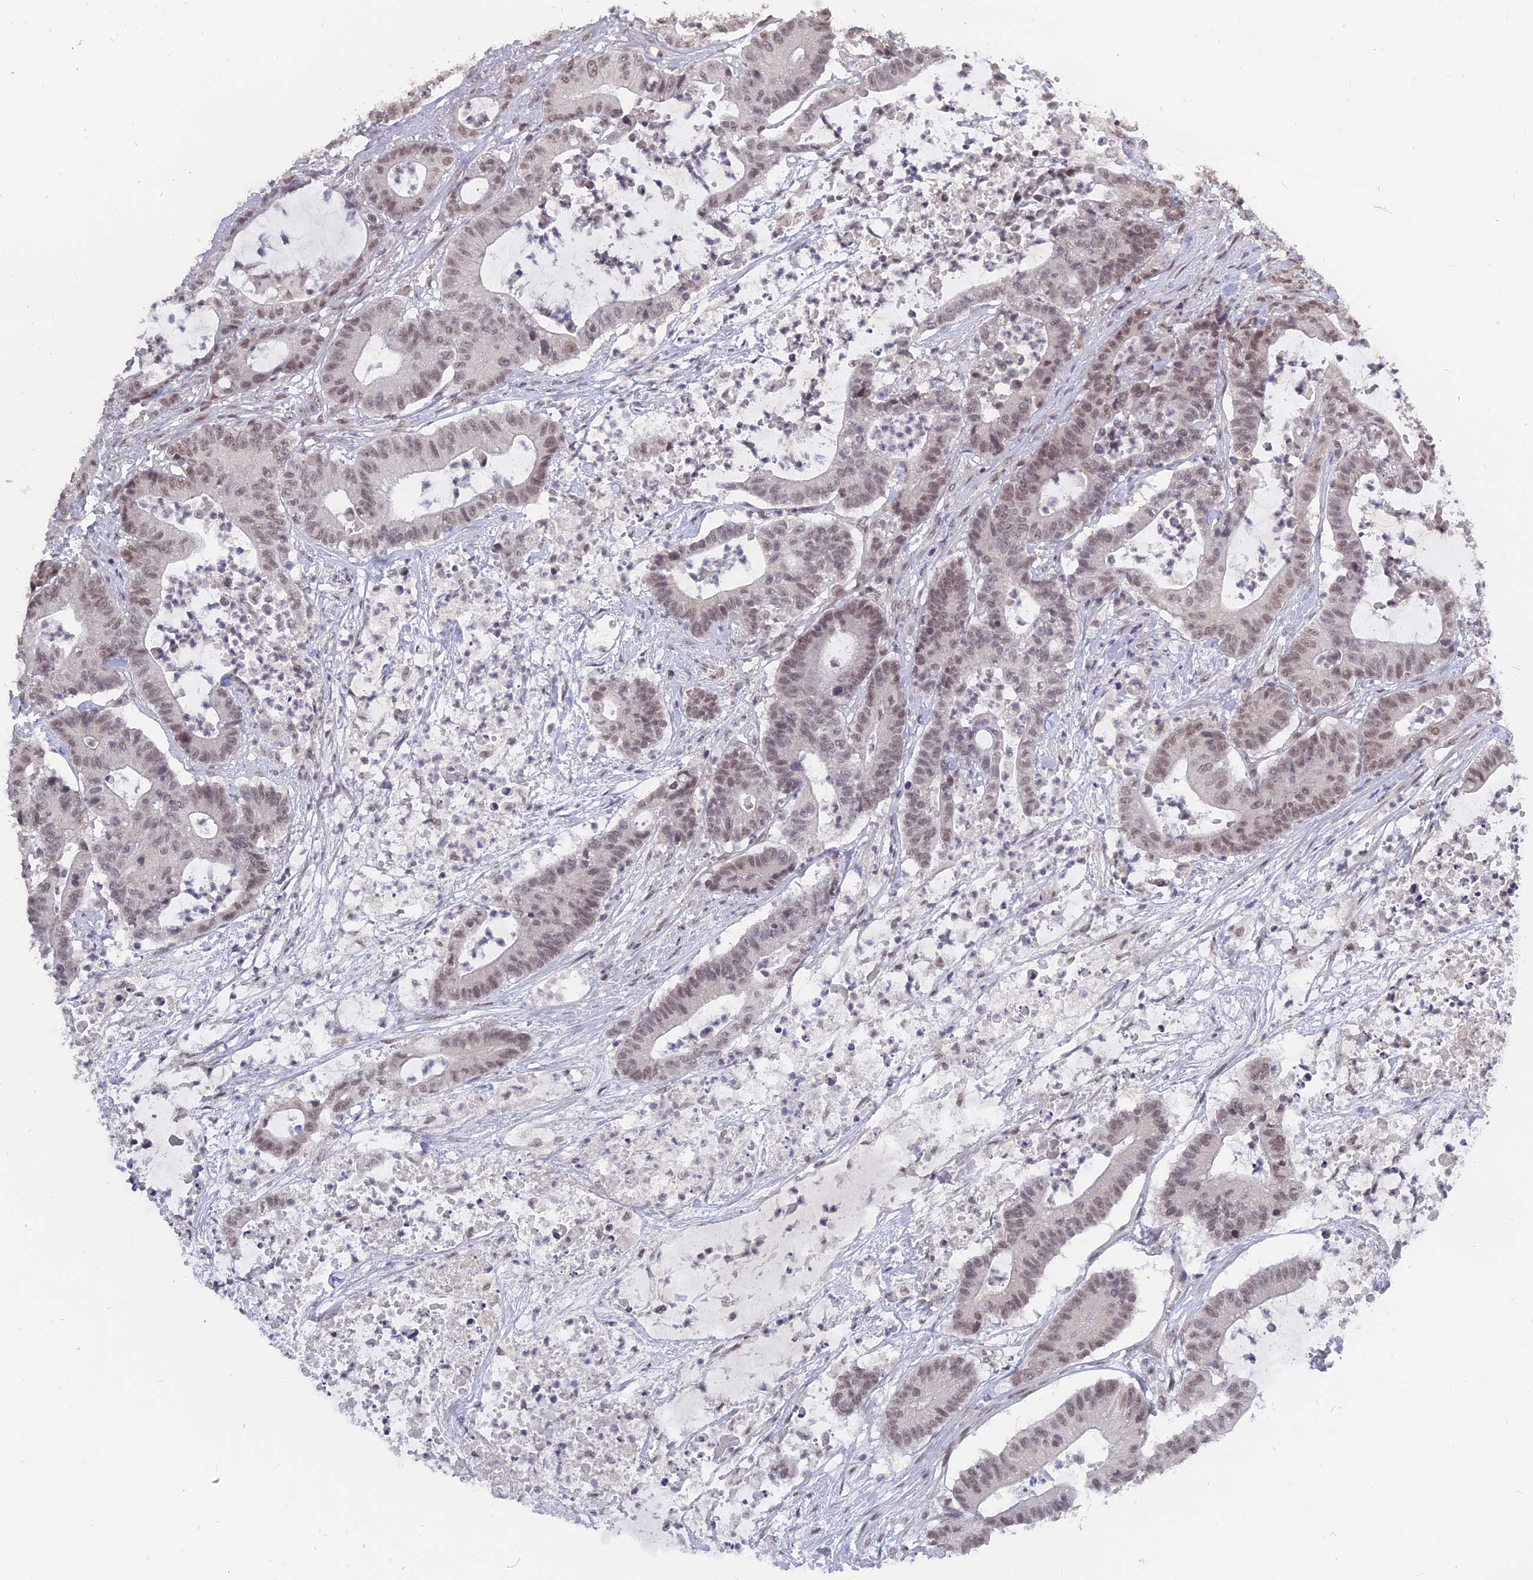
{"staining": {"intensity": "weak", "quantity": ">75%", "location": "nuclear"}, "tissue": "colorectal cancer", "cell_type": "Tumor cells", "image_type": "cancer", "snomed": [{"axis": "morphology", "description": "Adenocarcinoma, NOS"}, {"axis": "topography", "description": "Colon"}], "caption": "This is a micrograph of immunohistochemistry staining of colorectal adenocarcinoma, which shows weak staining in the nuclear of tumor cells.", "gene": "NR1H3", "patient": {"sex": "female", "age": 84}}